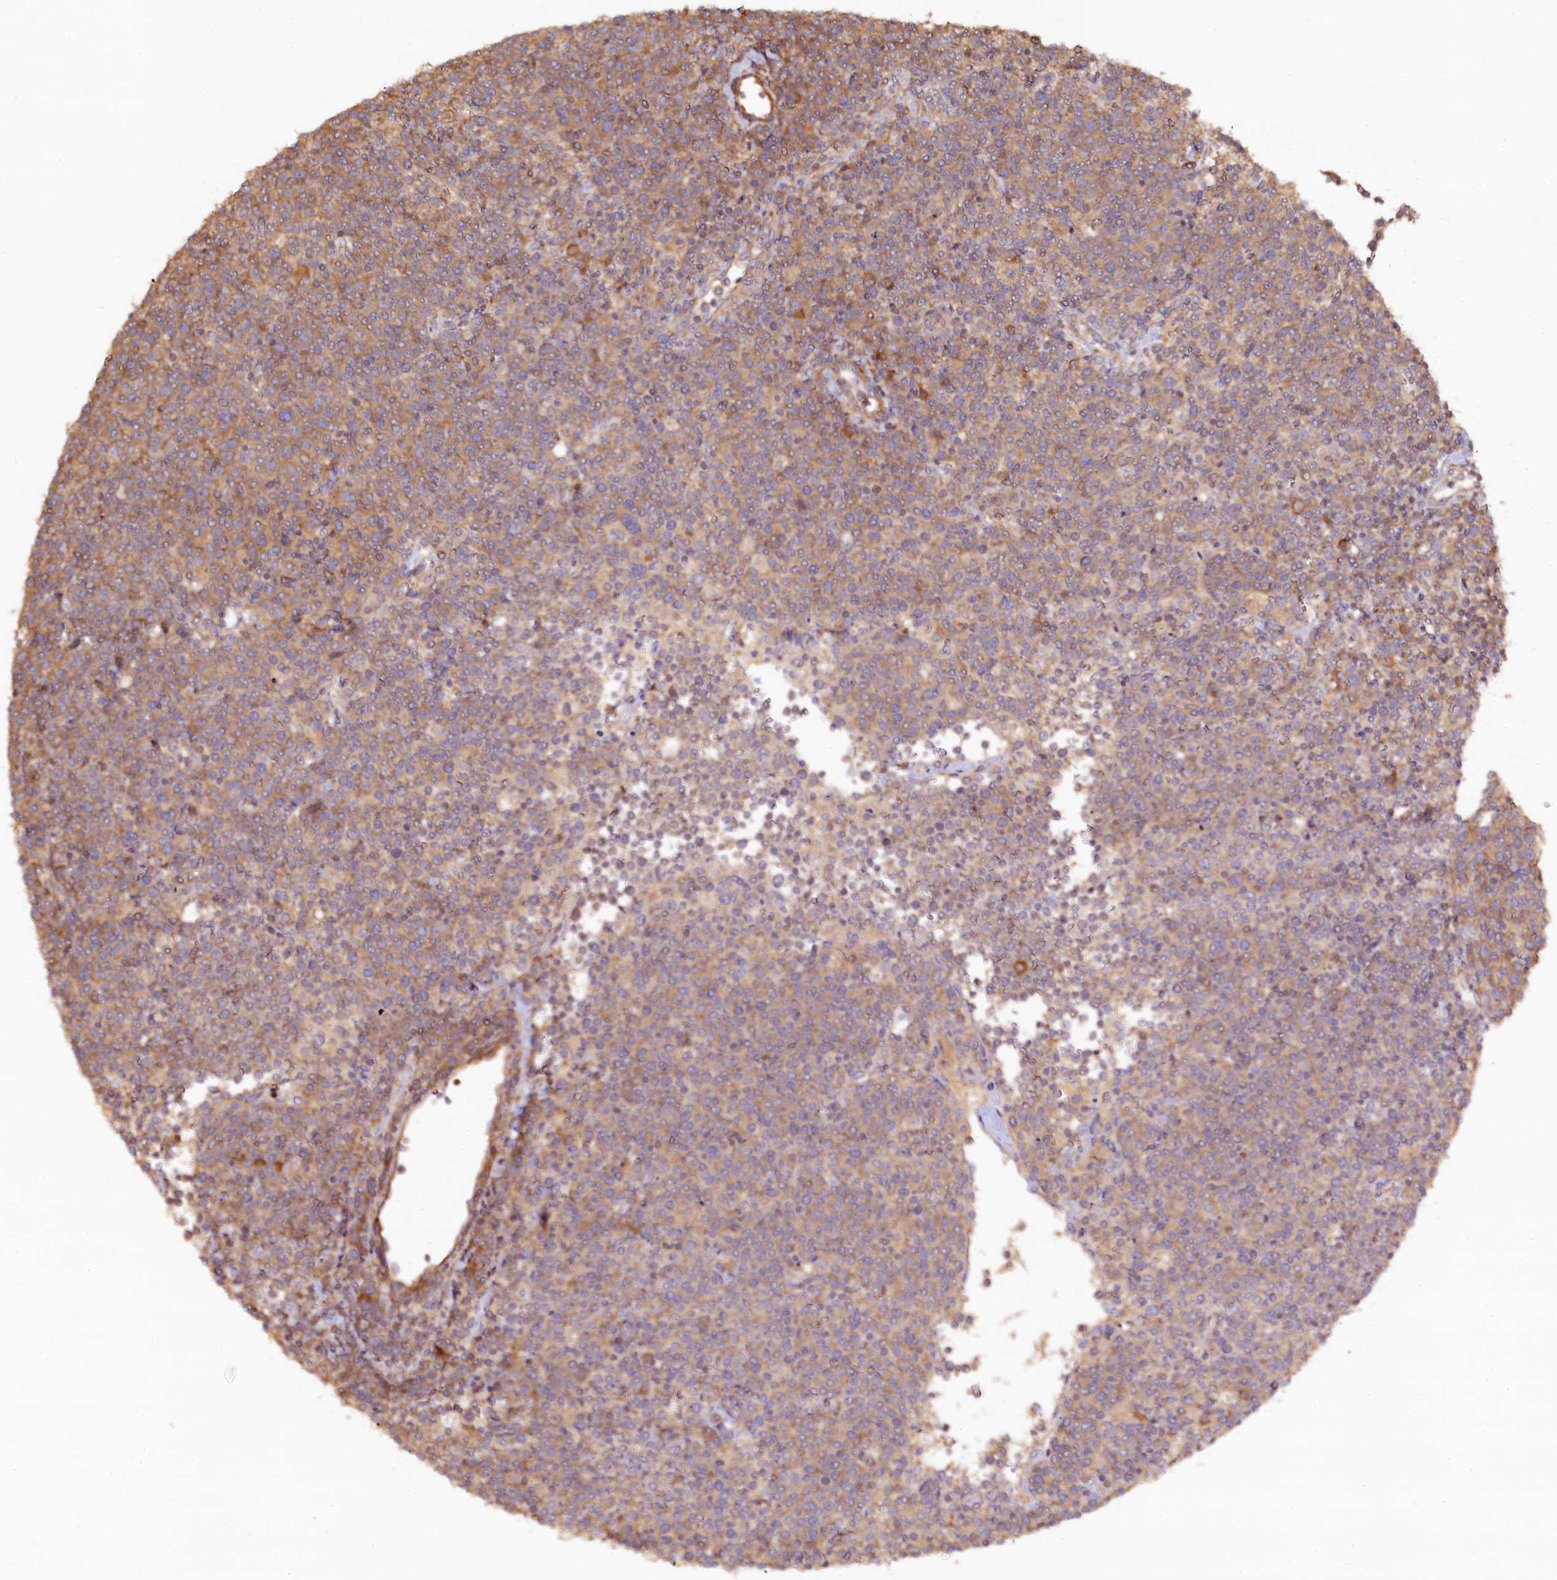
{"staining": {"intensity": "moderate", "quantity": "25%-75%", "location": "cytoplasmic/membranous"}, "tissue": "lymphoma", "cell_type": "Tumor cells", "image_type": "cancer", "snomed": [{"axis": "morphology", "description": "Malignant lymphoma, non-Hodgkin's type, High grade"}, {"axis": "topography", "description": "Lymph node"}], "caption": "Immunohistochemistry (IHC) image of human malignant lymphoma, non-Hodgkin's type (high-grade) stained for a protein (brown), which displays medium levels of moderate cytoplasmic/membranous expression in approximately 25%-75% of tumor cells.", "gene": "KLHDC4", "patient": {"sex": "male", "age": 61}}